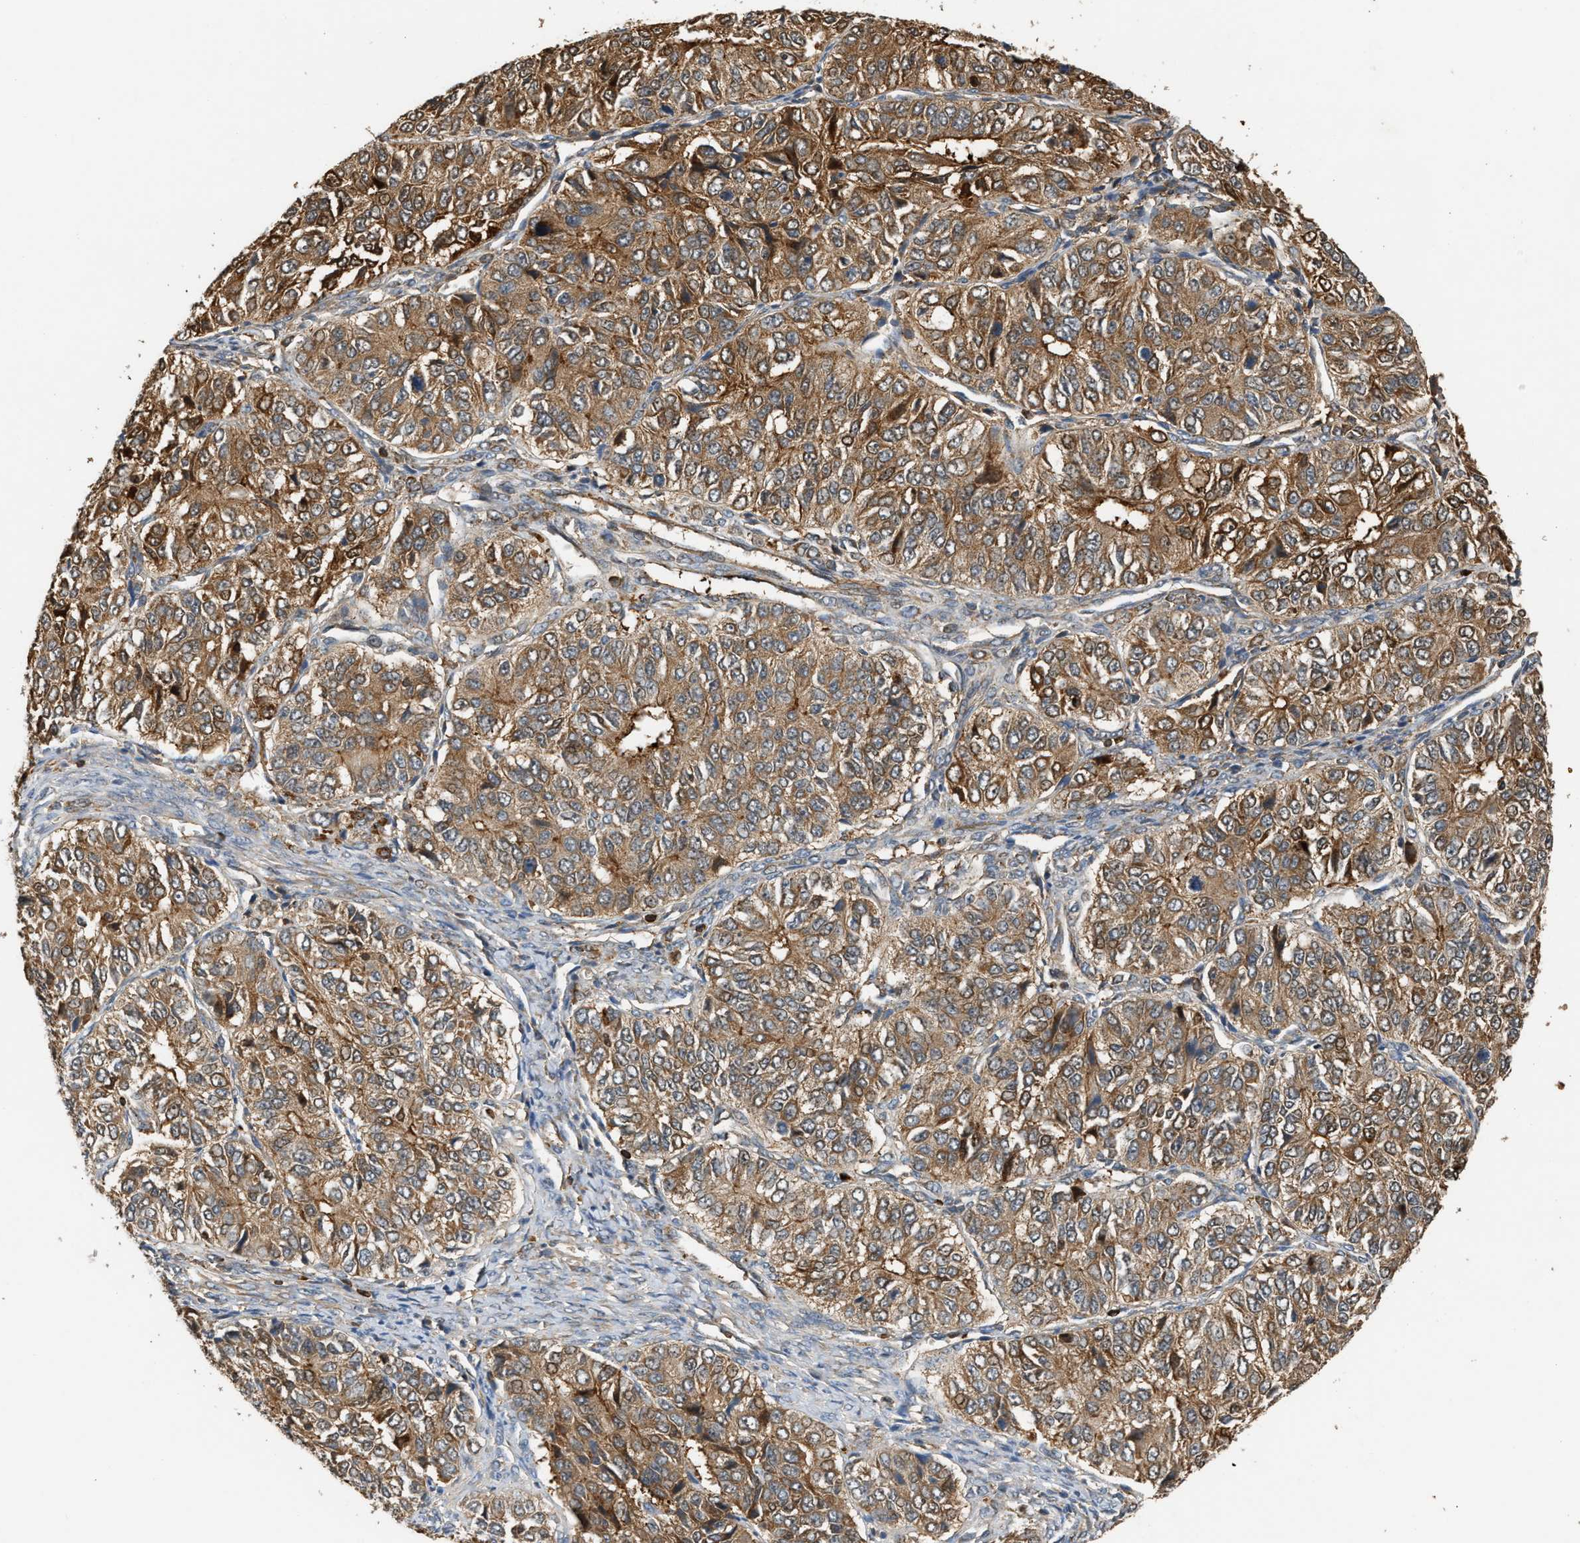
{"staining": {"intensity": "moderate", "quantity": ">75%", "location": "cytoplasmic/membranous"}, "tissue": "ovarian cancer", "cell_type": "Tumor cells", "image_type": "cancer", "snomed": [{"axis": "morphology", "description": "Carcinoma, endometroid"}, {"axis": "topography", "description": "Ovary"}], "caption": "This is an image of IHC staining of ovarian cancer, which shows moderate positivity in the cytoplasmic/membranous of tumor cells.", "gene": "GOPC", "patient": {"sex": "female", "age": 51}}